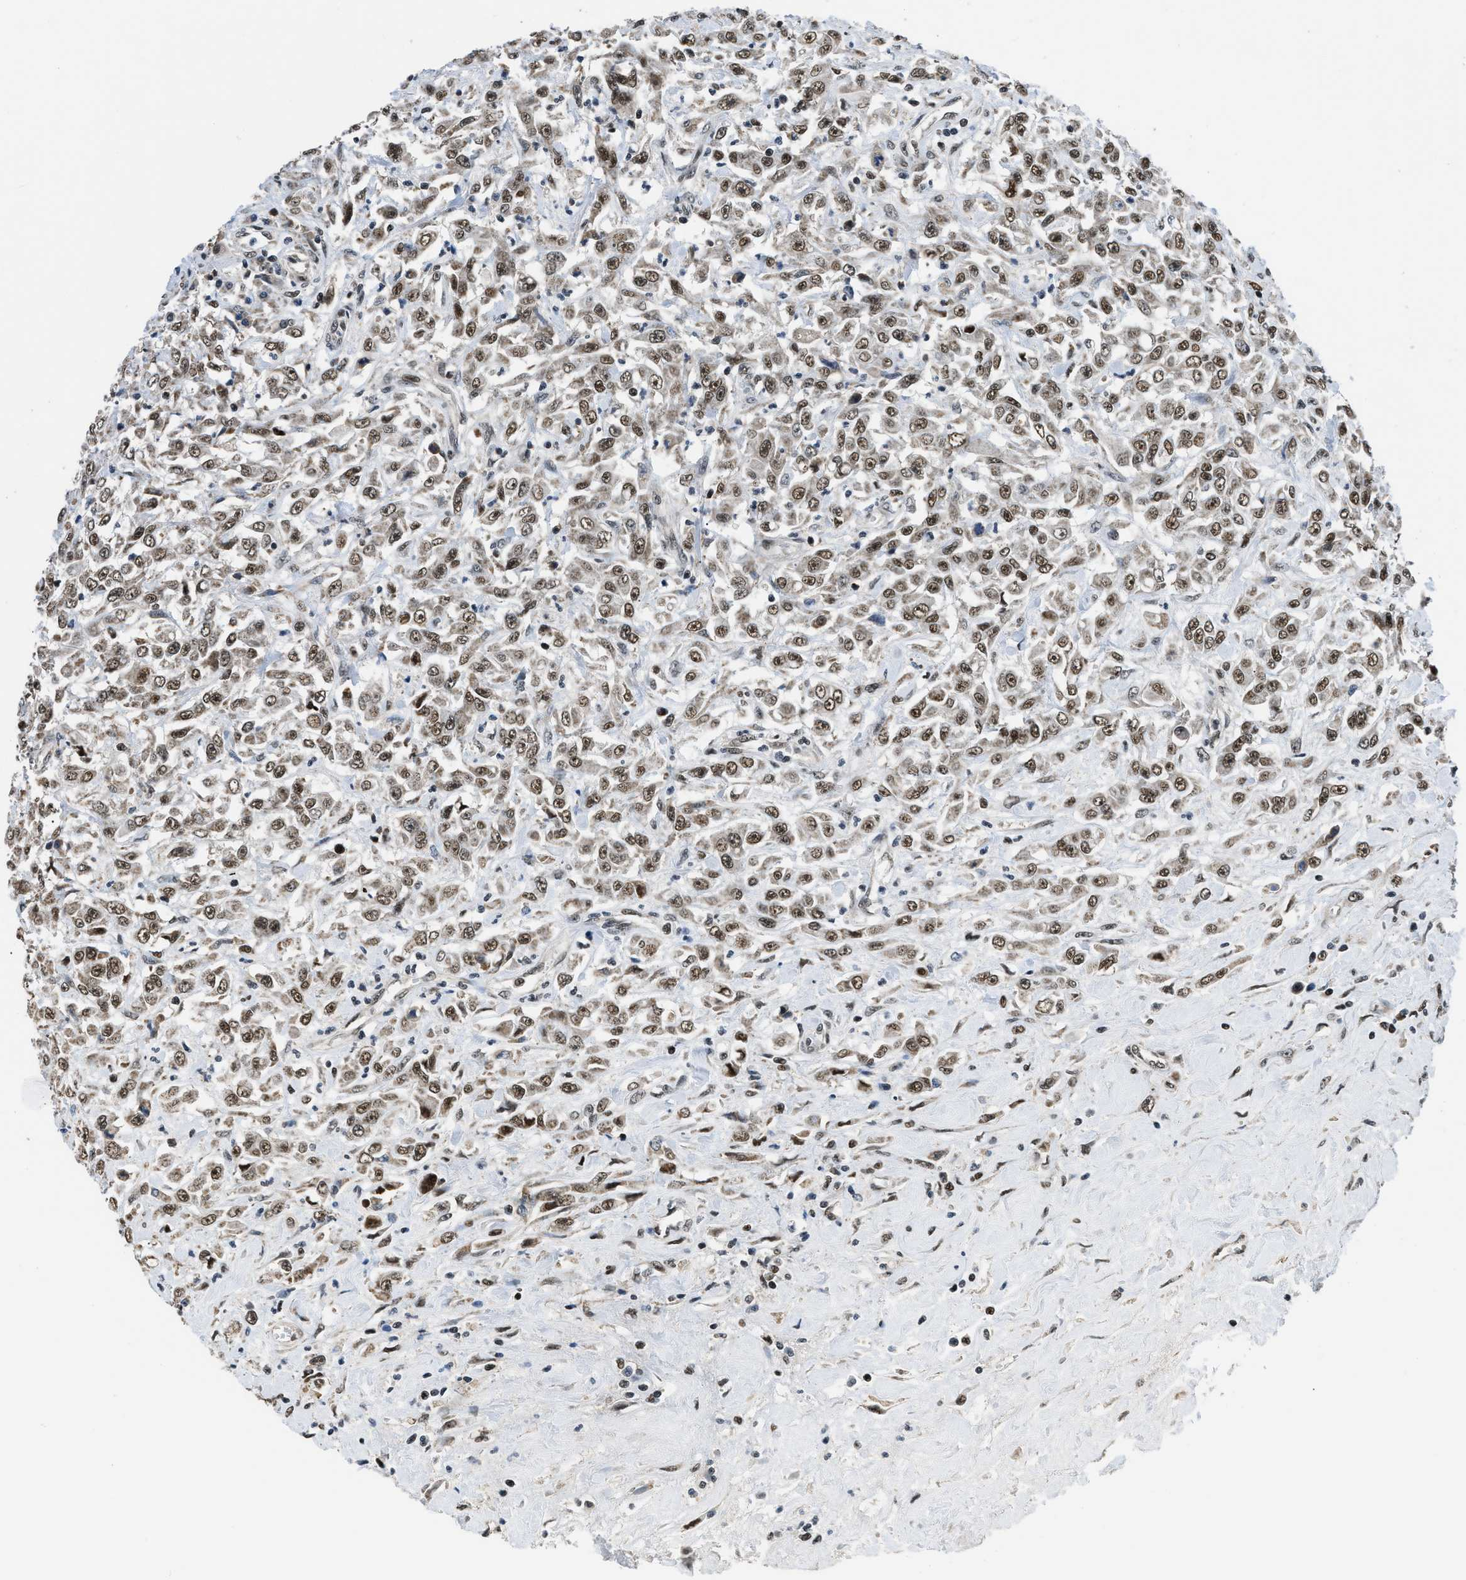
{"staining": {"intensity": "moderate", "quantity": ">75%", "location": "nuclear"}, "tissue": "urothelial cancer", "cell_type": "Tumor cells", "image_type": "cancer", "snomed": [{"axis": "morphology", "description": "Urothelial carcinoma, High grade"}, {"axis": "topography", "description": "Urinary bladder"}], "caption": "DAB immunohistochemical staining of high-grade urothelial carcinoma shows moderate nuclear protein staining in approximately >75% of tumor cells. (DAB (3,3'-diaminobenzidine) = brown stain, brightfield microscopy at high magnification).", "gene": "KDM3B", "patient": {"sex": "male", "age": 46}}